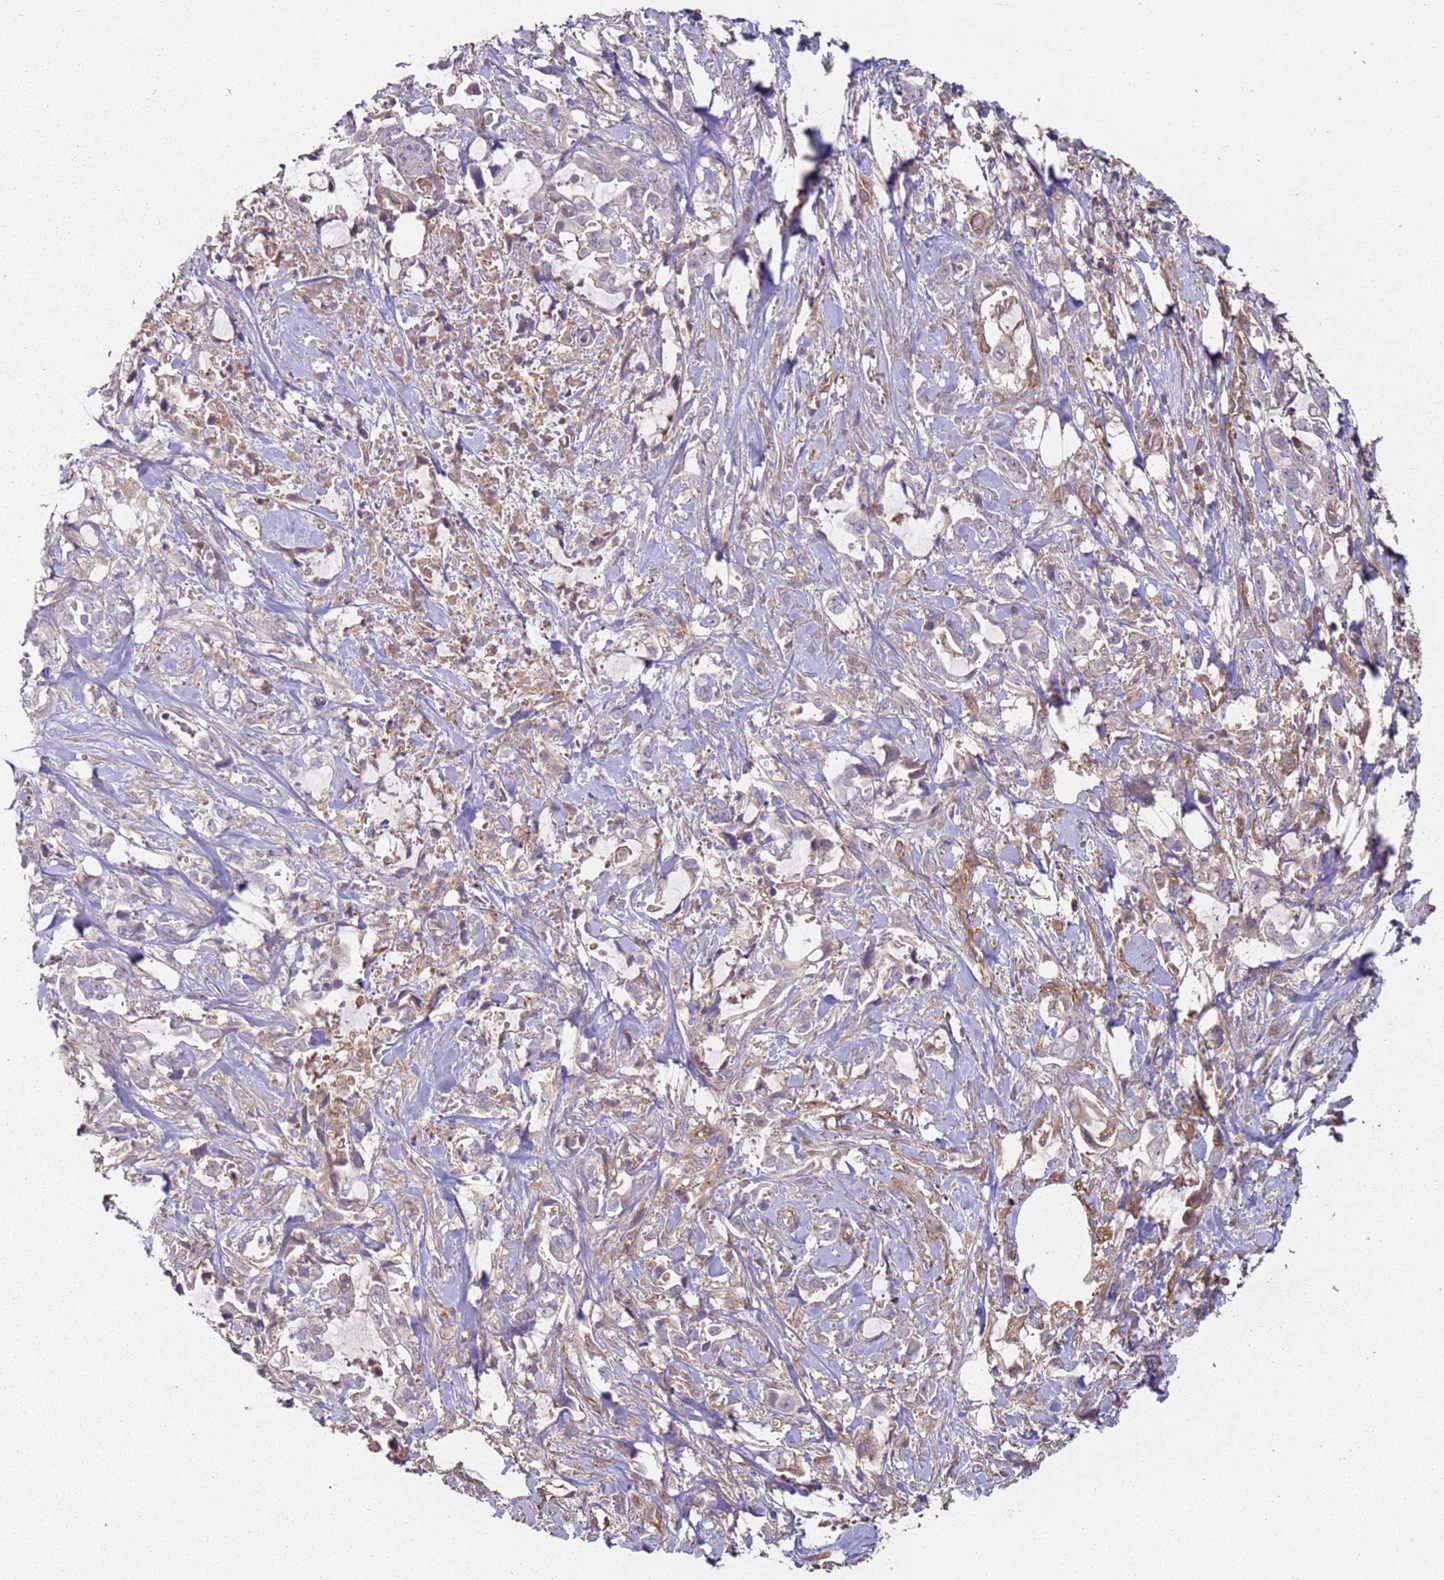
{"staining": {"intensity": "negative", "quantity": "none", "location": "none"}, "tissue": "pancreatic cancer", "cell_type": "Tumor cells", "image_type": "cancer", "snomed": [{"axis": "morphology", "description": "Adenocarcinoma, NOS"}, {"axis": "topography", "description": "Pancreas"}], "caption": "A histopathology image of pancreatic adenocarcinoma stained for a protein exhibits no brown staining in tumor cells. Nuclei are stained in blue.", "gene": "SCGB2B2", "patient": {"sex": "female", "age": 61}}